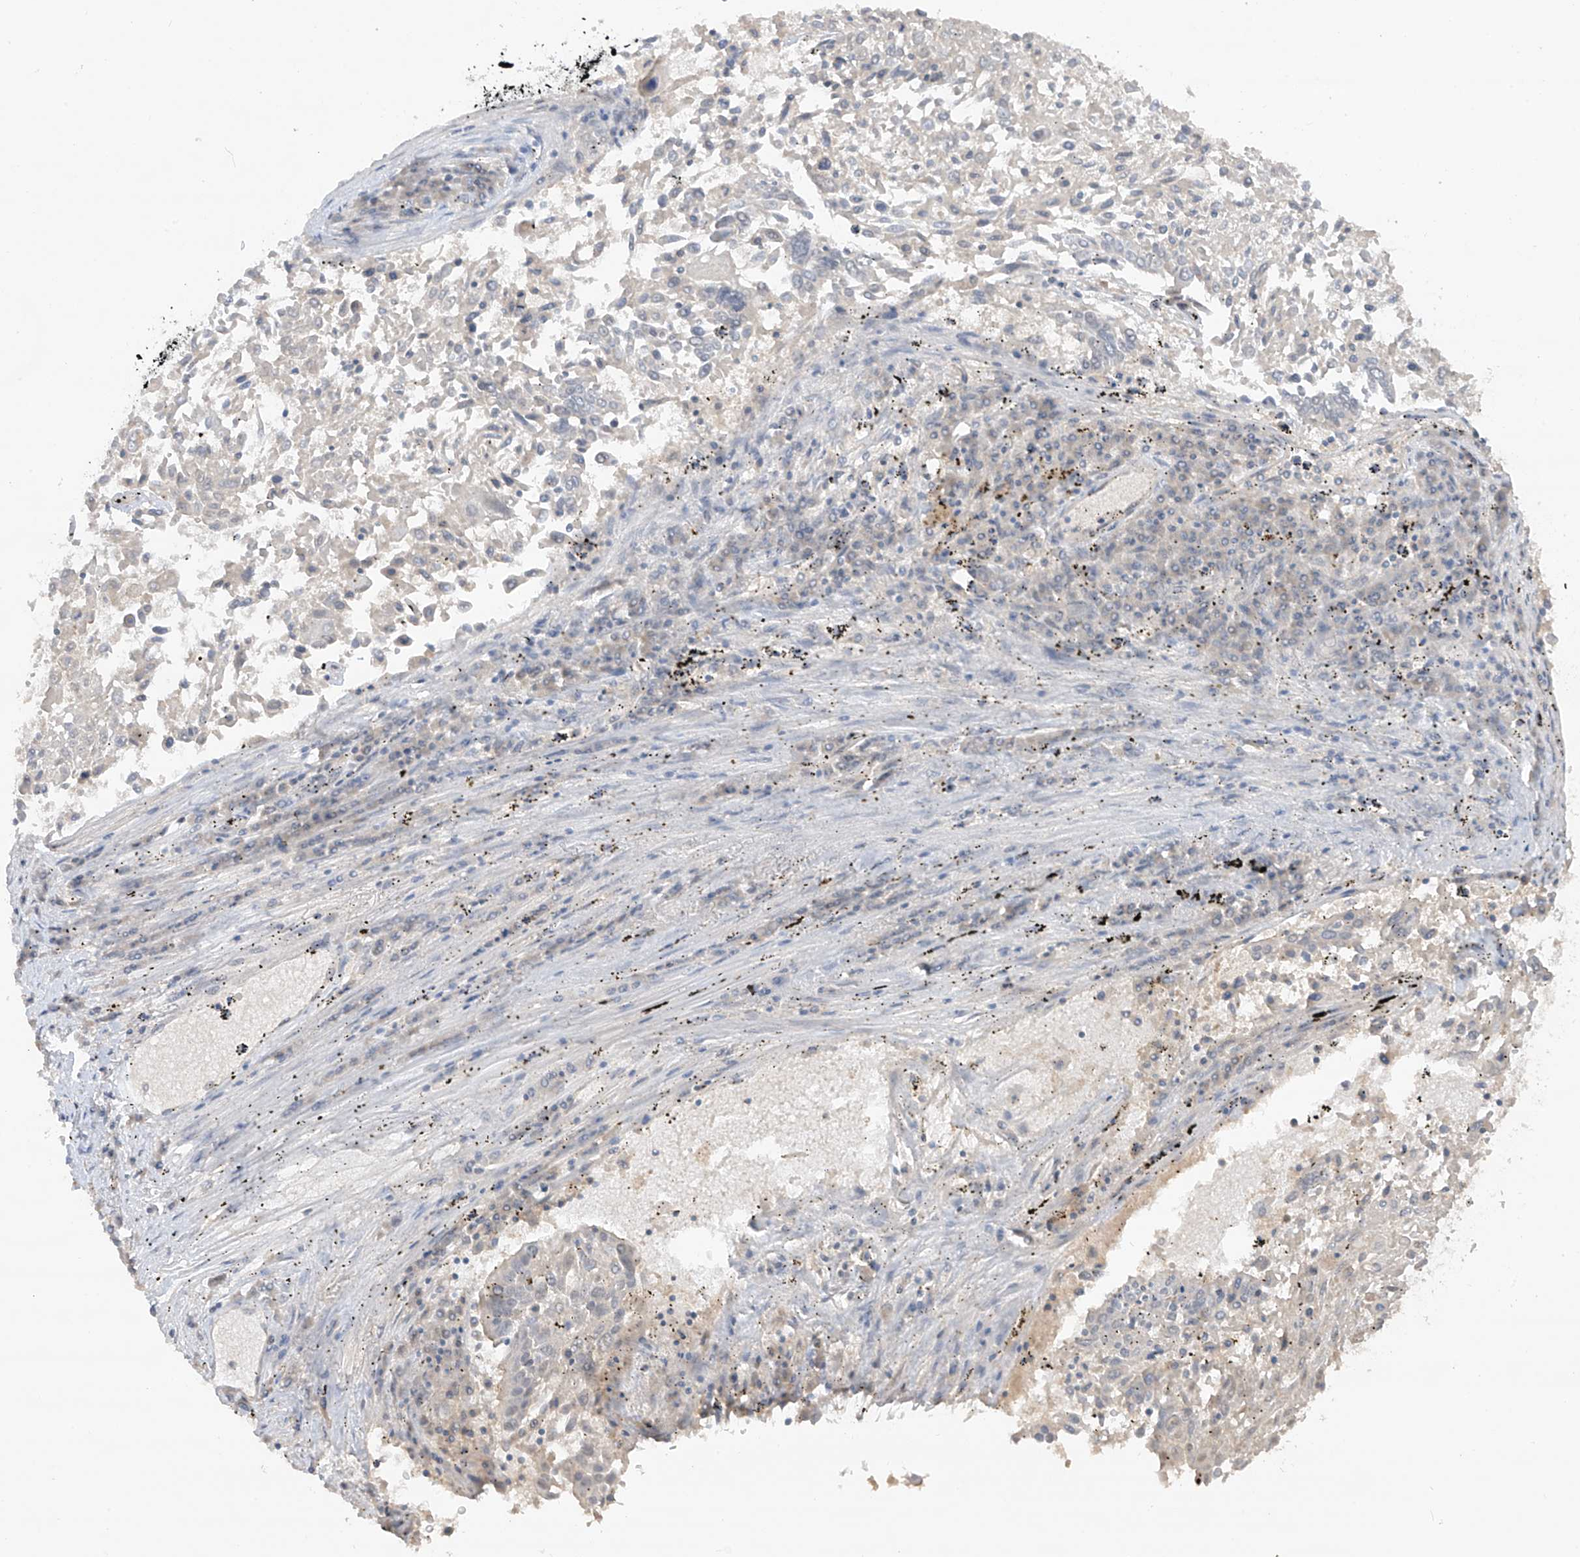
{"staining": {"intensity": "negative", "quantity": "none", "location": "none"}, "tissue": "lung cancer", "cell_type": "Tumor cells", "image_type": "cancer", "snomed": [{"axis": "morphology", "description": "Squamous cell carcinoma, NOS"}, {"axis": "topography", "description": "Lung"}], "caption": "Immunohistochemical staining of human squamous cell carcinoma (lung) displays no significant expression in tumor cells.", "gene": "ANGEL2", "patient": {"sex": "male", "age": 65}}